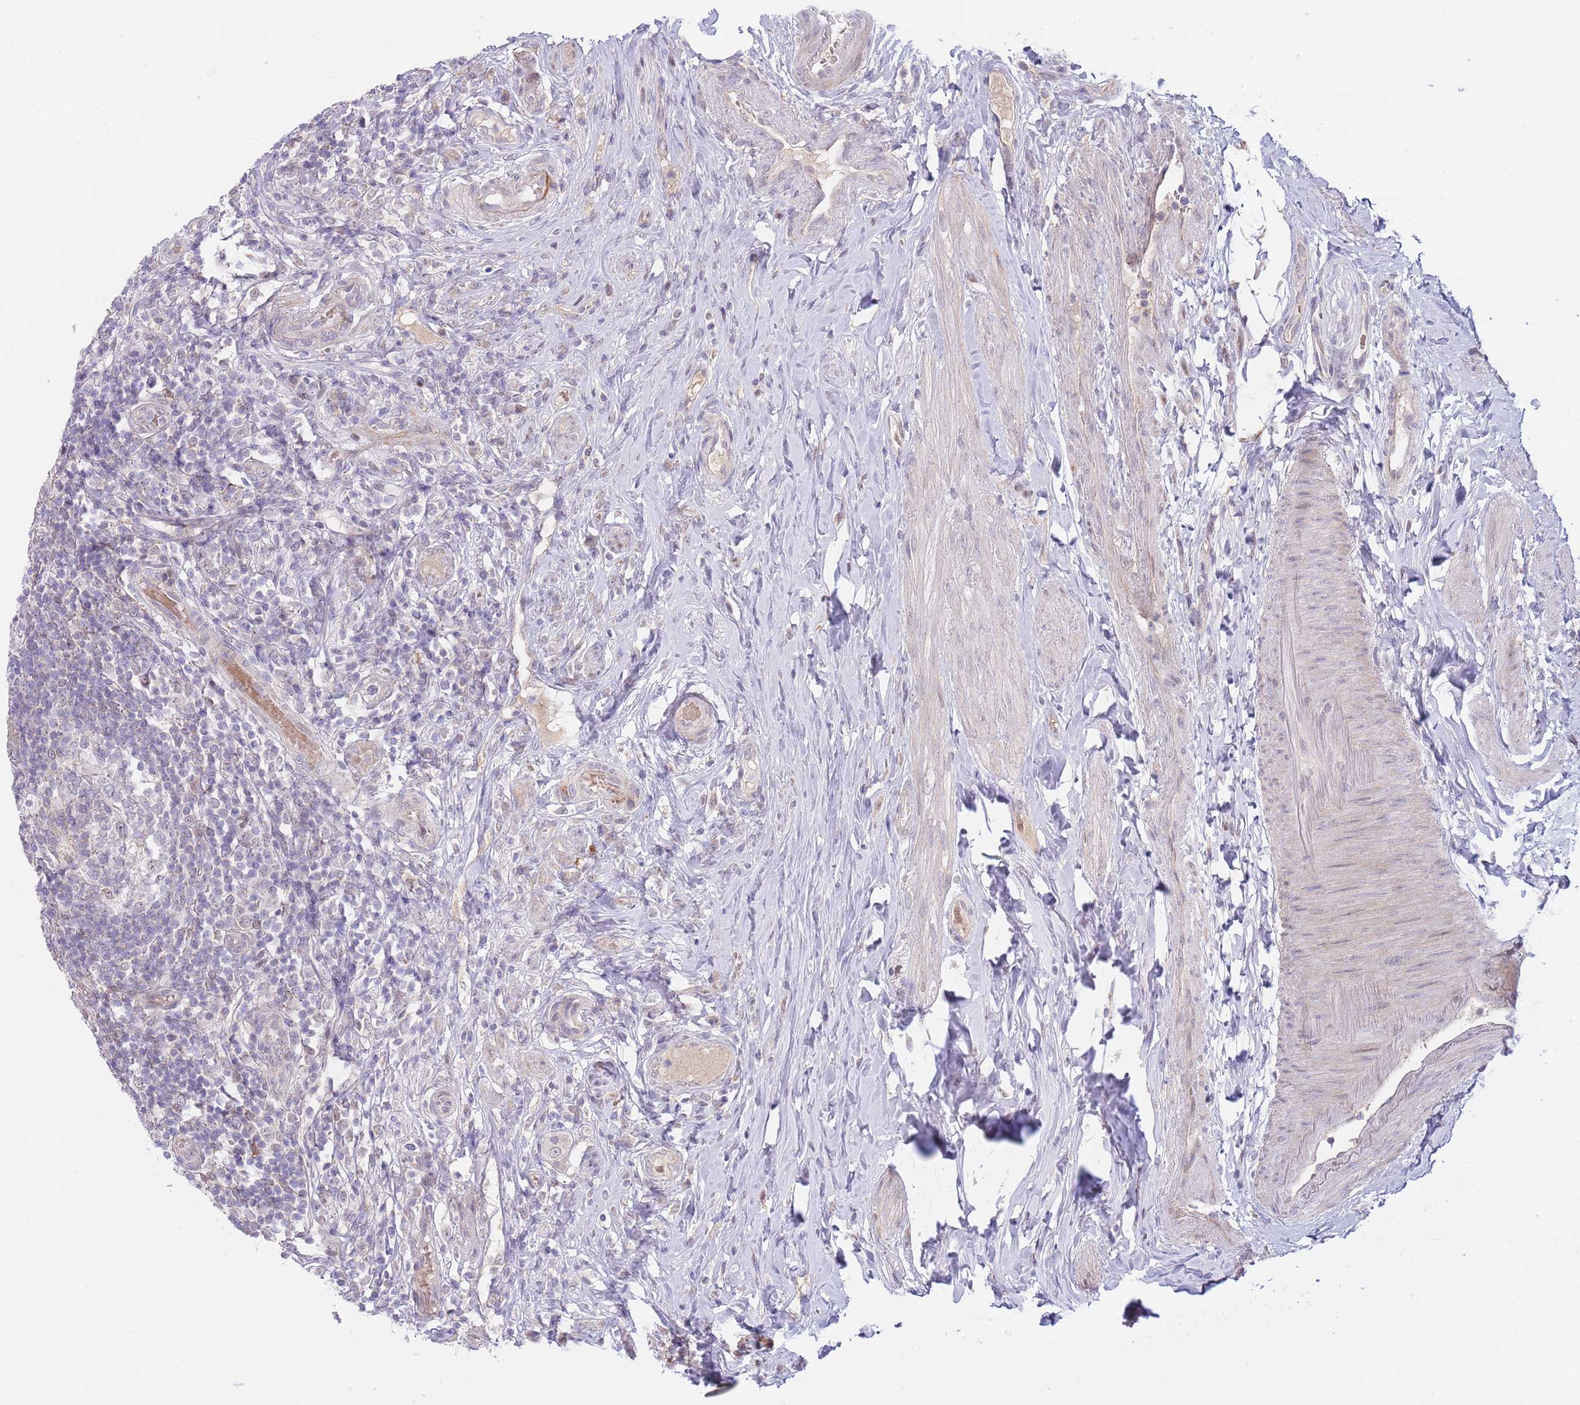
{"staining": {"intensity": "weak", "quantity": "<25%", "location": "cytoplasmic/membranous"}, "tissue": "appendix", "cell_type": "Glandular cells", "image_type": "normal", "snomed": [{"axis": "morphology", "description": "Normal tissue, NOS"}, {"axis": "topography", "description": "Appendix"}], "caption": "IHC histopathology image of normal human appendix stained for a protein (brown), which shows no staining in glandular cells.", "gene": "AP1S2", "patient": {"sex": "female", "age": 43}}